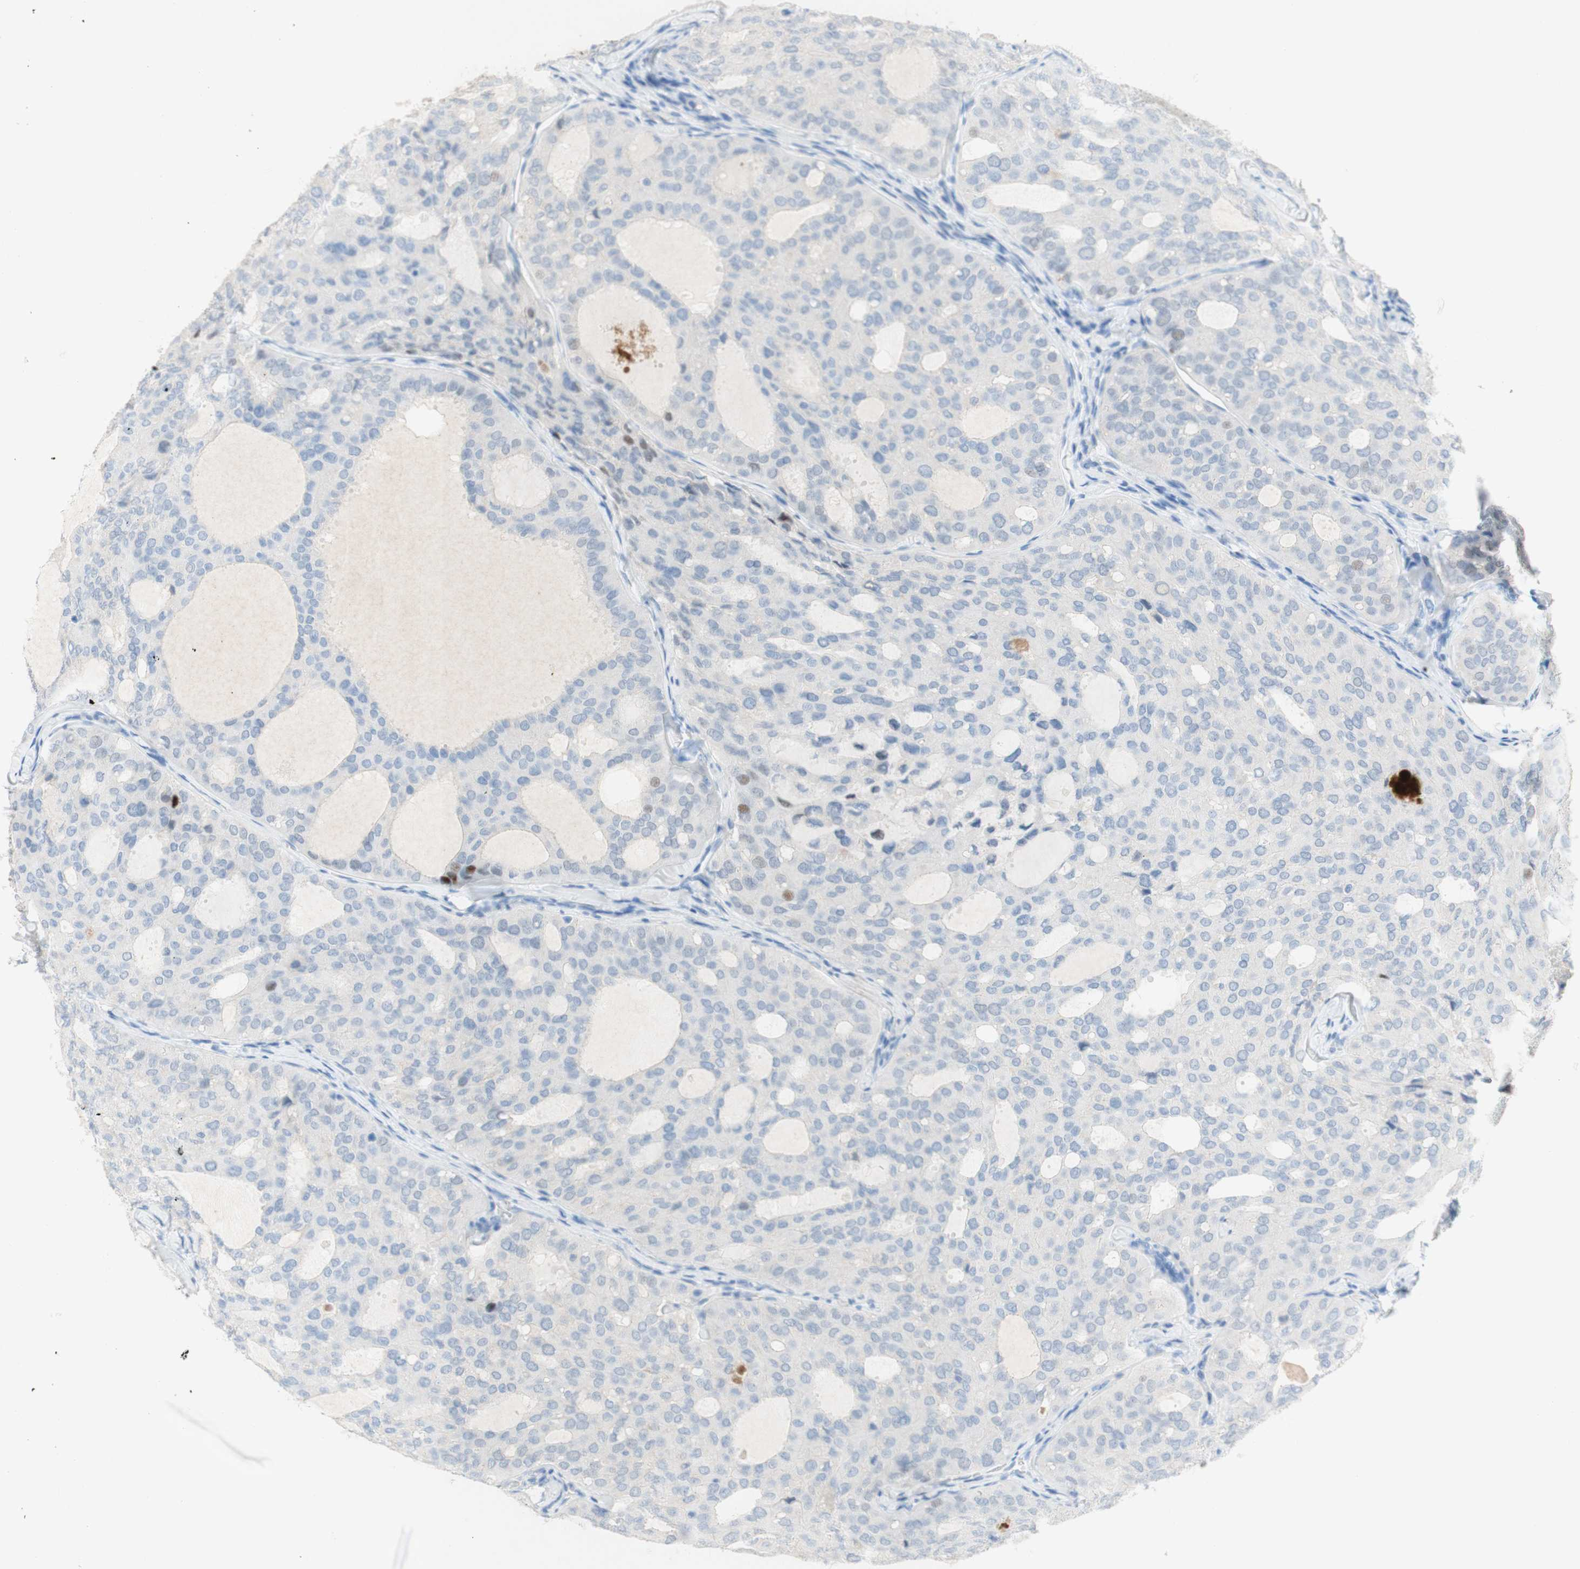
{"staining": {"intensity": "negative", "quantity": "none", "location": "none"}, "tissue": "thyroid cancer", "cell_type": "Tumor cells", "image_type": "cancer", "snomed": [{"axis": "morphology", "description": "Follicular adenoma carcinoma, NOS"}, {"axis": "topography", "description": "Thyroid gland"}], "caption": "Thyroid follicular adenoma carcinoma stained for a protein using IHC demonstrates no expression tumor cells.", "gene": "POLR2J3", "patient": {"sex": "male", "age": 75}}